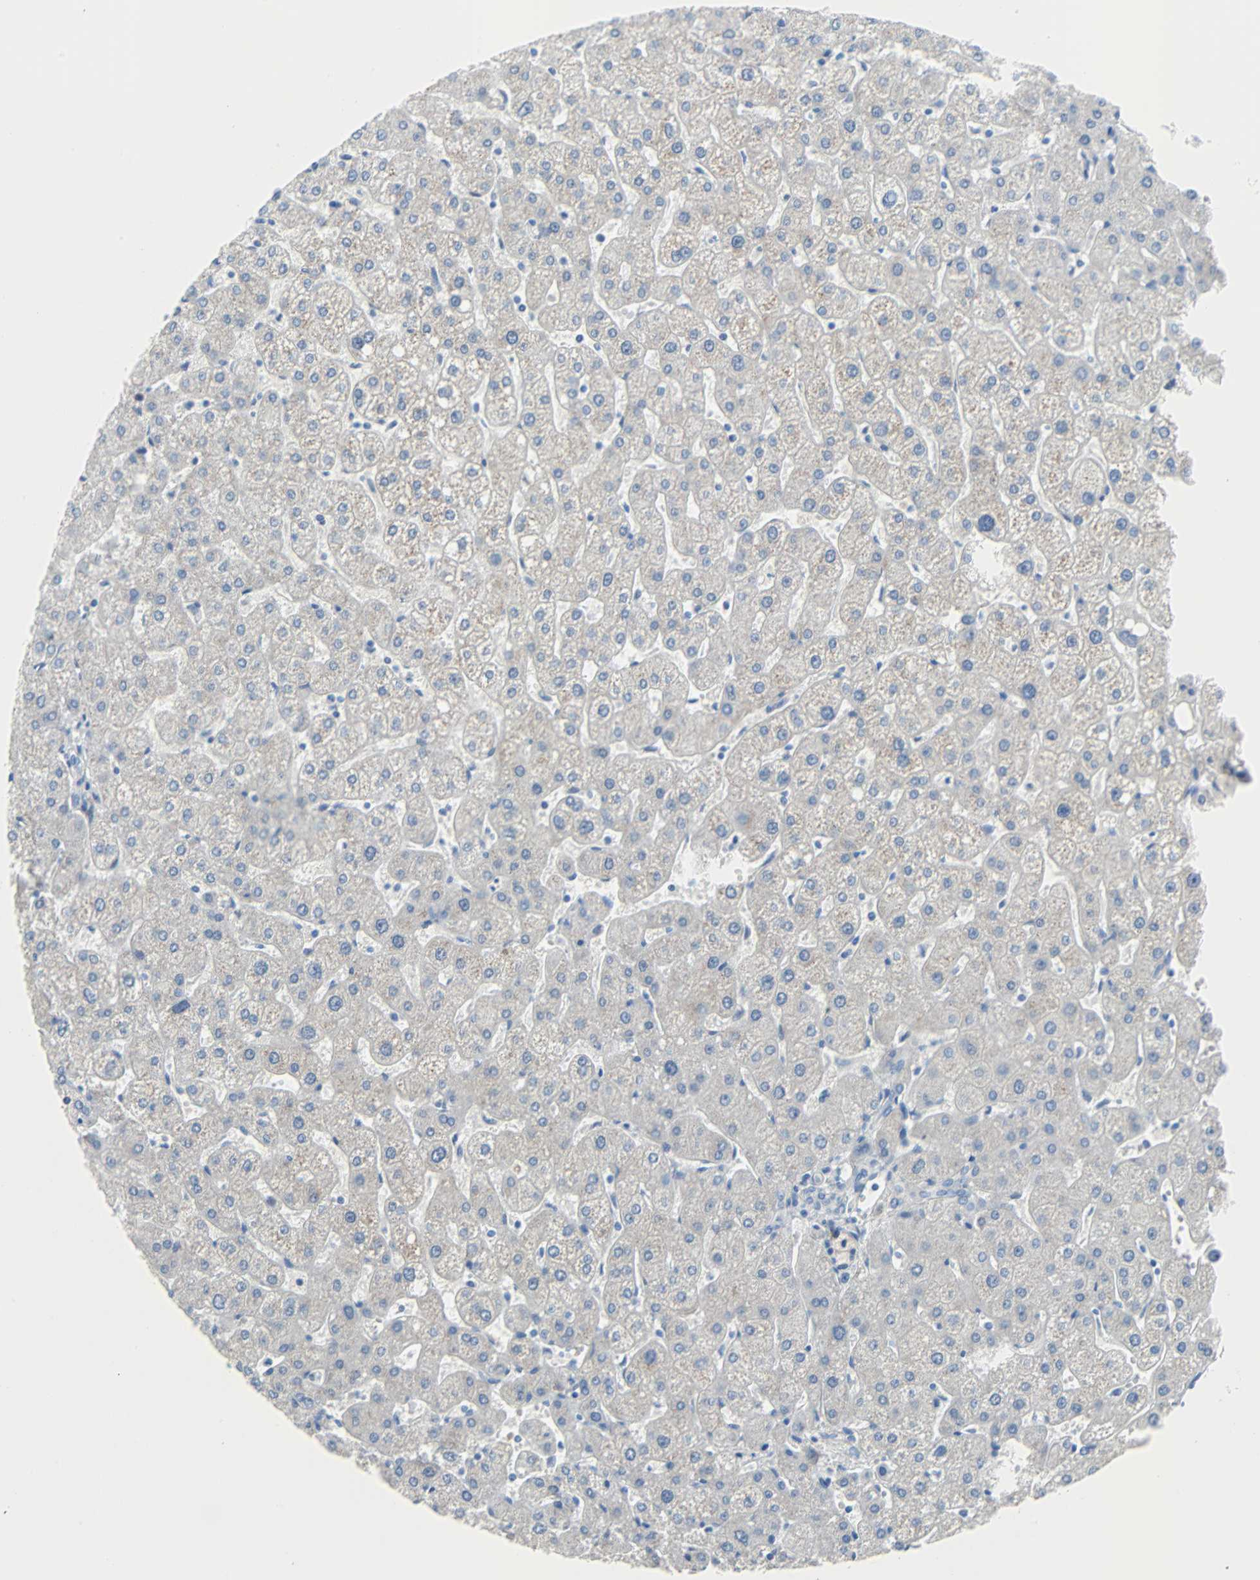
{"staining": {"intensity": "negative", "quantity": "none", "location": "none"}, "tissue": "liver", "cell_type": "Cholangiocytes", "image_type": "normal", "snomed": [{"axis": "morphology", "description": "Normal tissue, NOS"}, {"axis": "topography", "description": "Liver"}], "caption": "A high-resolution photomicrograph shows immunohistochemistry (IHC) staining of unremarkable liver, which demonstrates no significant positivity in cholangiocytes. (IHC, brightfield microscopy, high magnification).", "gene": "PDPN", "patient": {"sex": "male", "age": 67}}